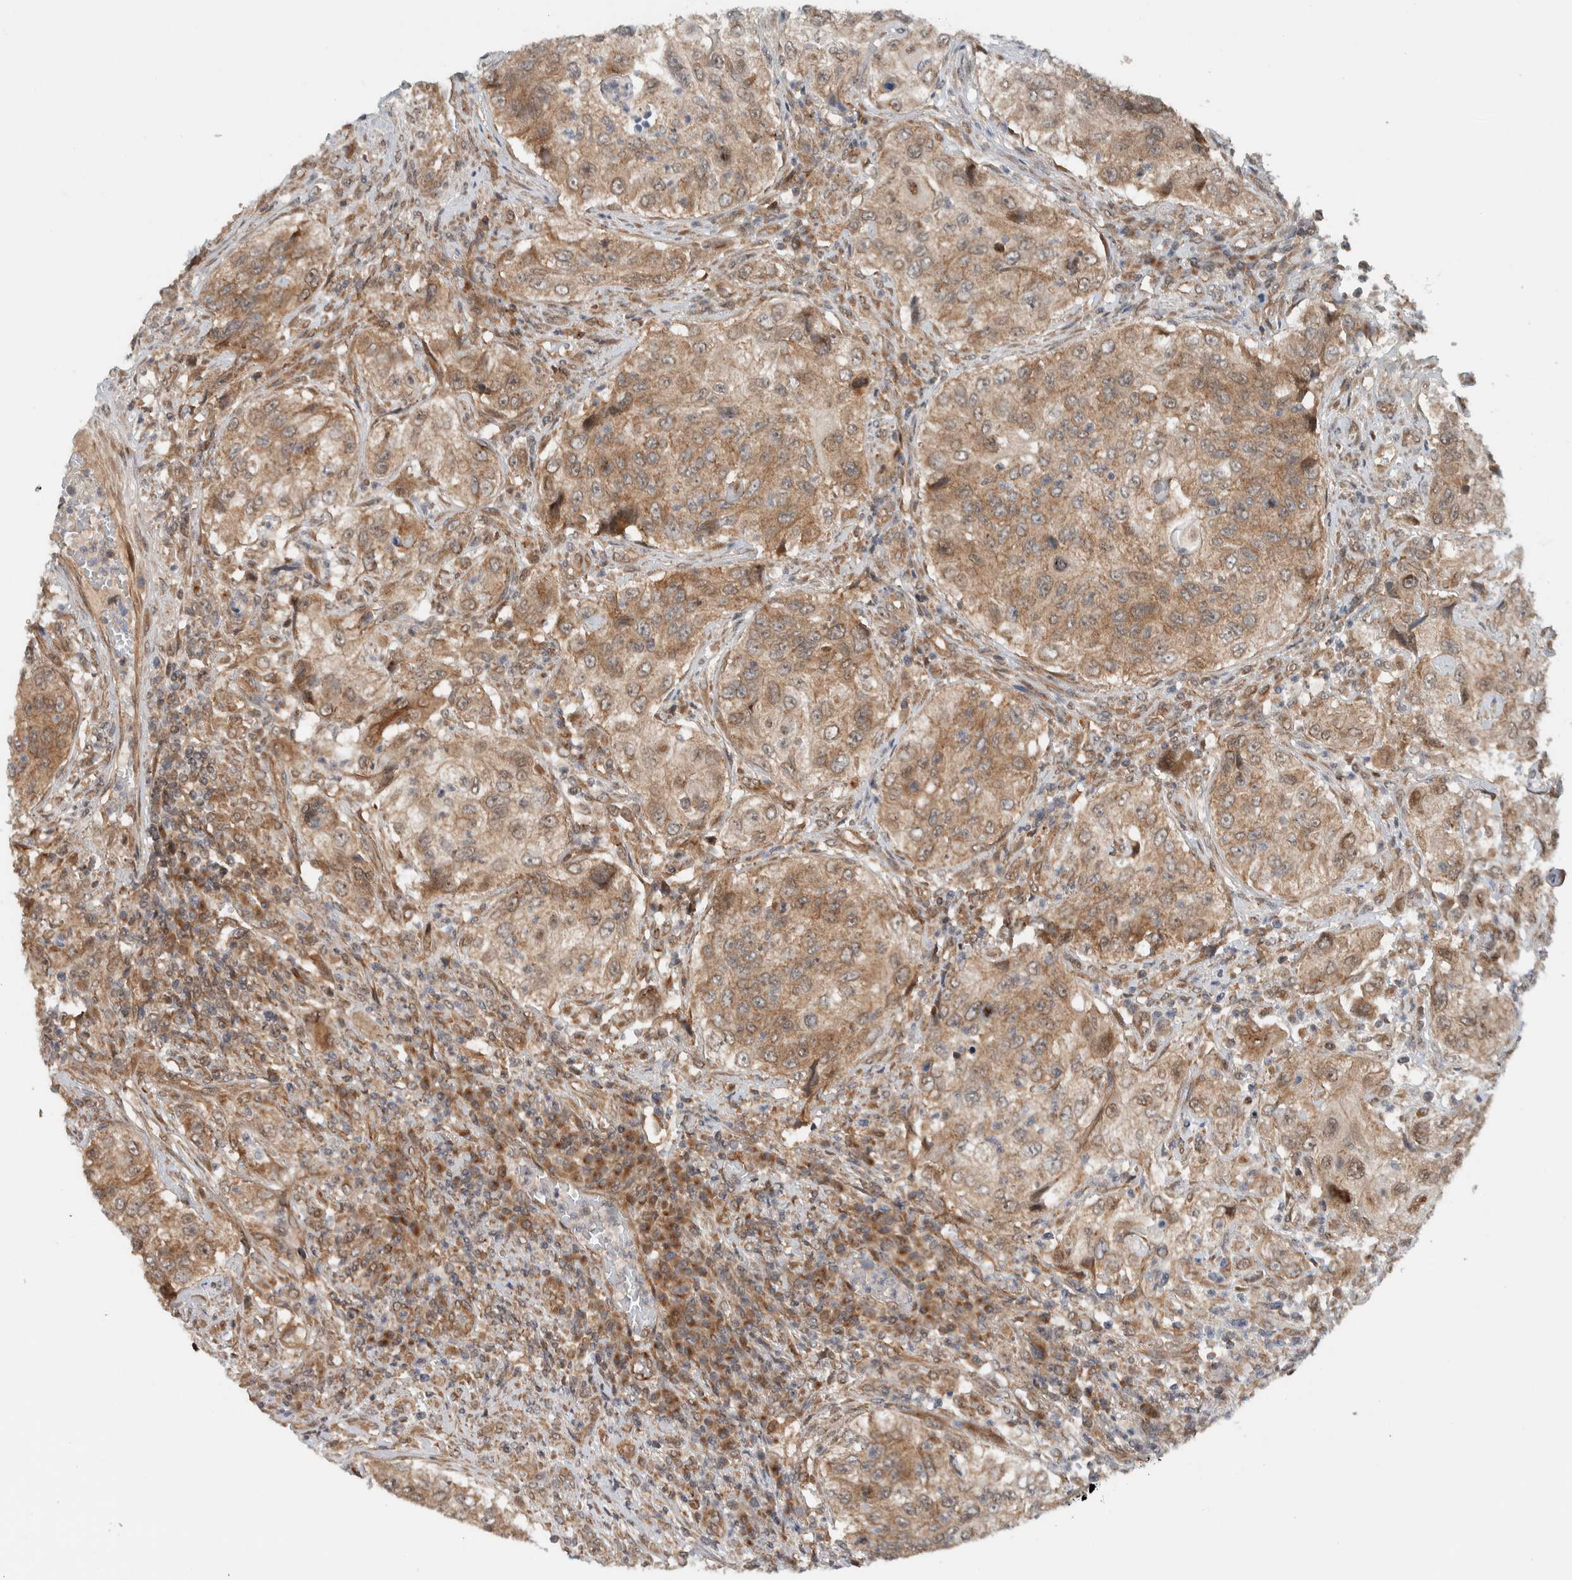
{"staining": {"intensity": "weak", "quantity": "25%-75%", "location": "cytoplasmic/membranous"}, "tissue": "urothelial cancer", "cell_type": "Tumor cells", "image_type": "cancer", "snomed": [{"axis": "morphology", "description": "Urothelial carcinoma, High grade"}, {"axis": "topography", "description": "Urinary bladder"}], "caption": "An IHC micrograph of neoplastic tissue is shown. Protein staining in brown highlights weak cytoplasmic/membranous positivity in urothelial carcinoma (high-grade) within tumor cells.", "gene": "KLHL6", "patient": {"sex": "female", "age": 60}}